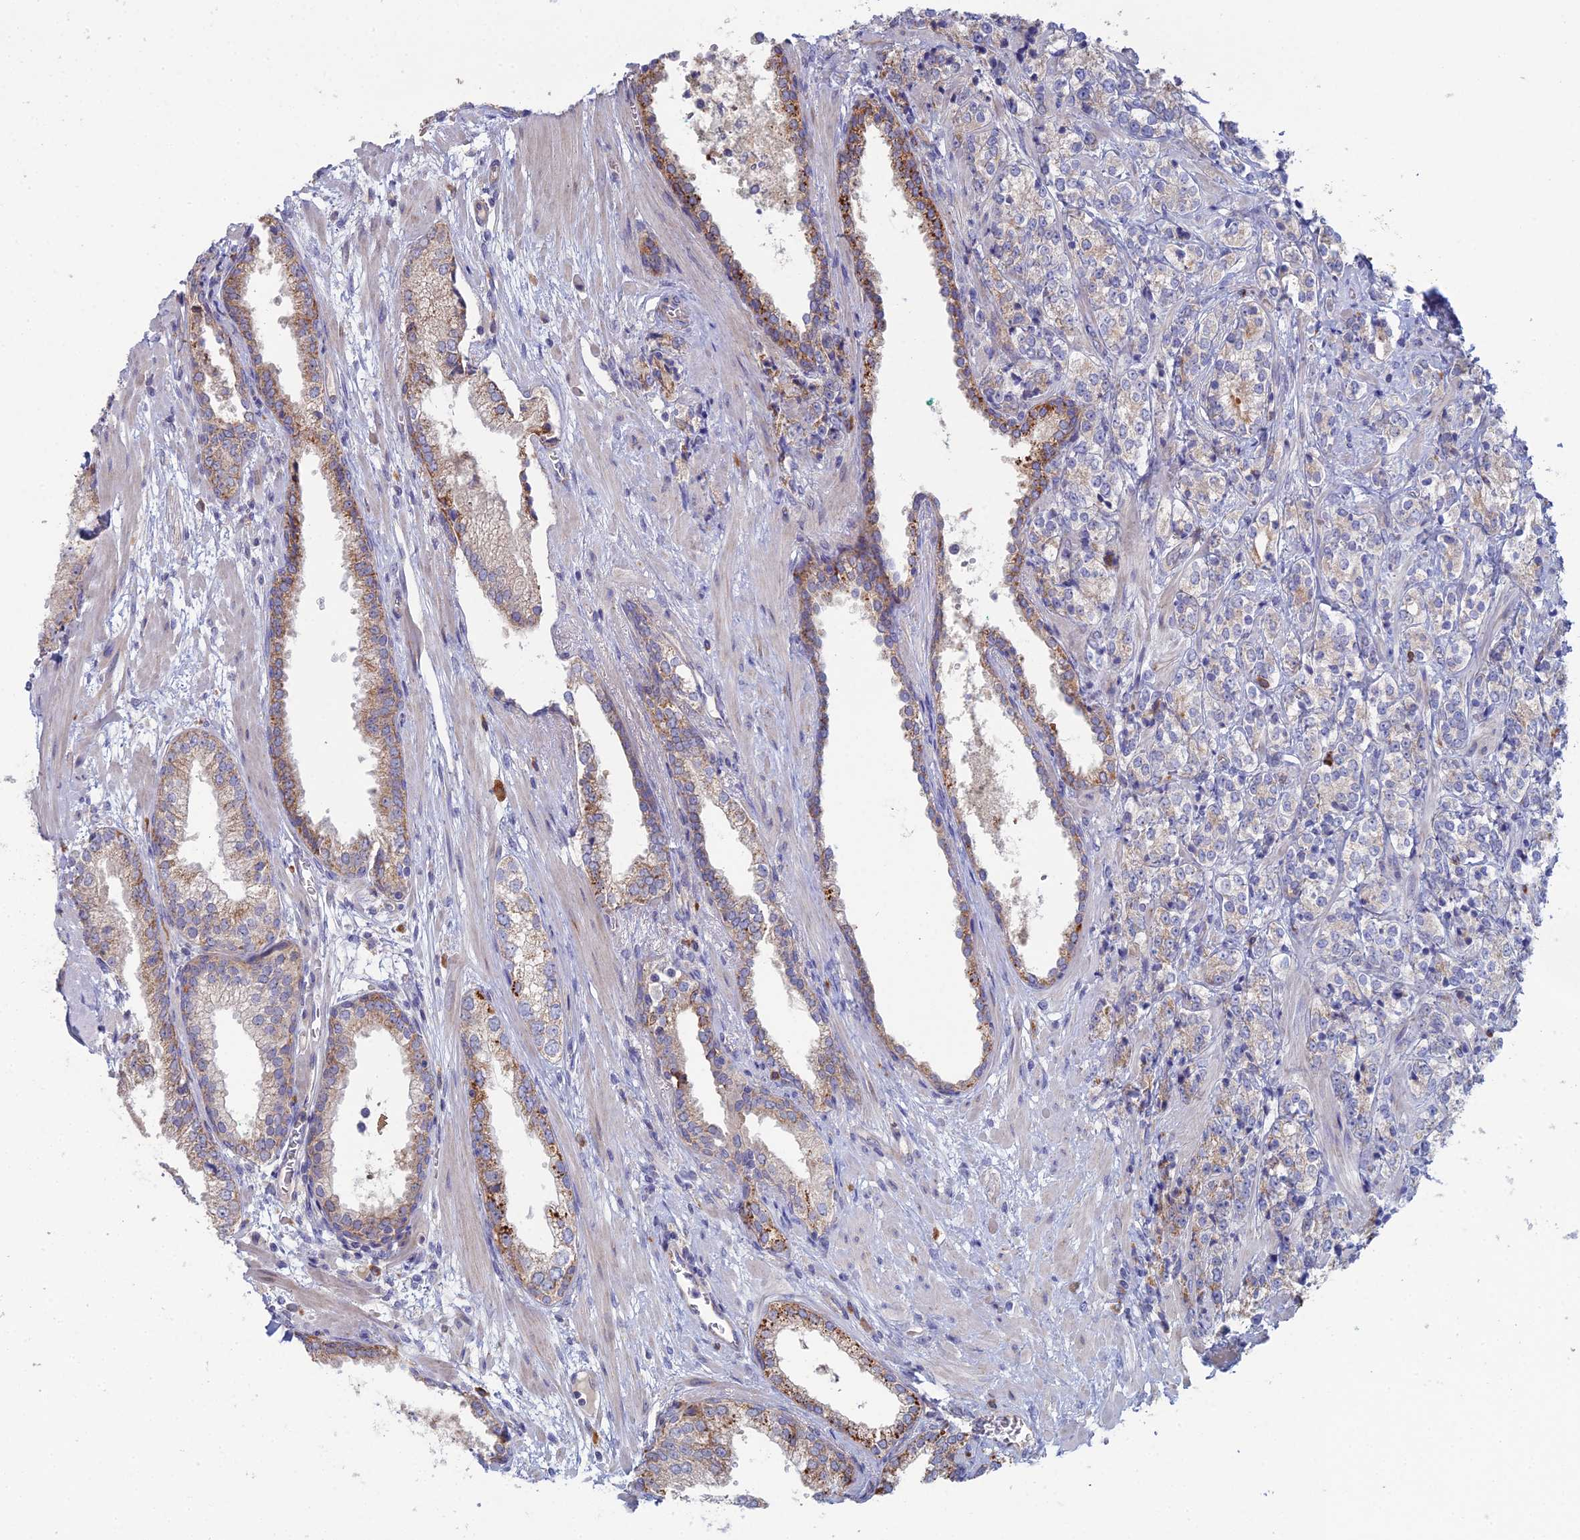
{"staining": {"intensity": "weak", "quantity": "25%-75%", "location": "cytoplasmic/membranous"}, "tissue": "prostate cancer", "cell_type": "Tumor cells", "image_type": "cancer", "snomed": [{"axis": "morphology", "description": "Adenocarcinoma, High grade"}, {"axis": "topography", "description": "Prostate"}], "caption": "Weak cytoplasmic/membranous staining for a protein is present in about 25%-75% of tumor cells of high-grade adenocarcinoma (prostate) using IHC.", "gene": "ARL16", "patient": {"sex": "male", "age": 69}}